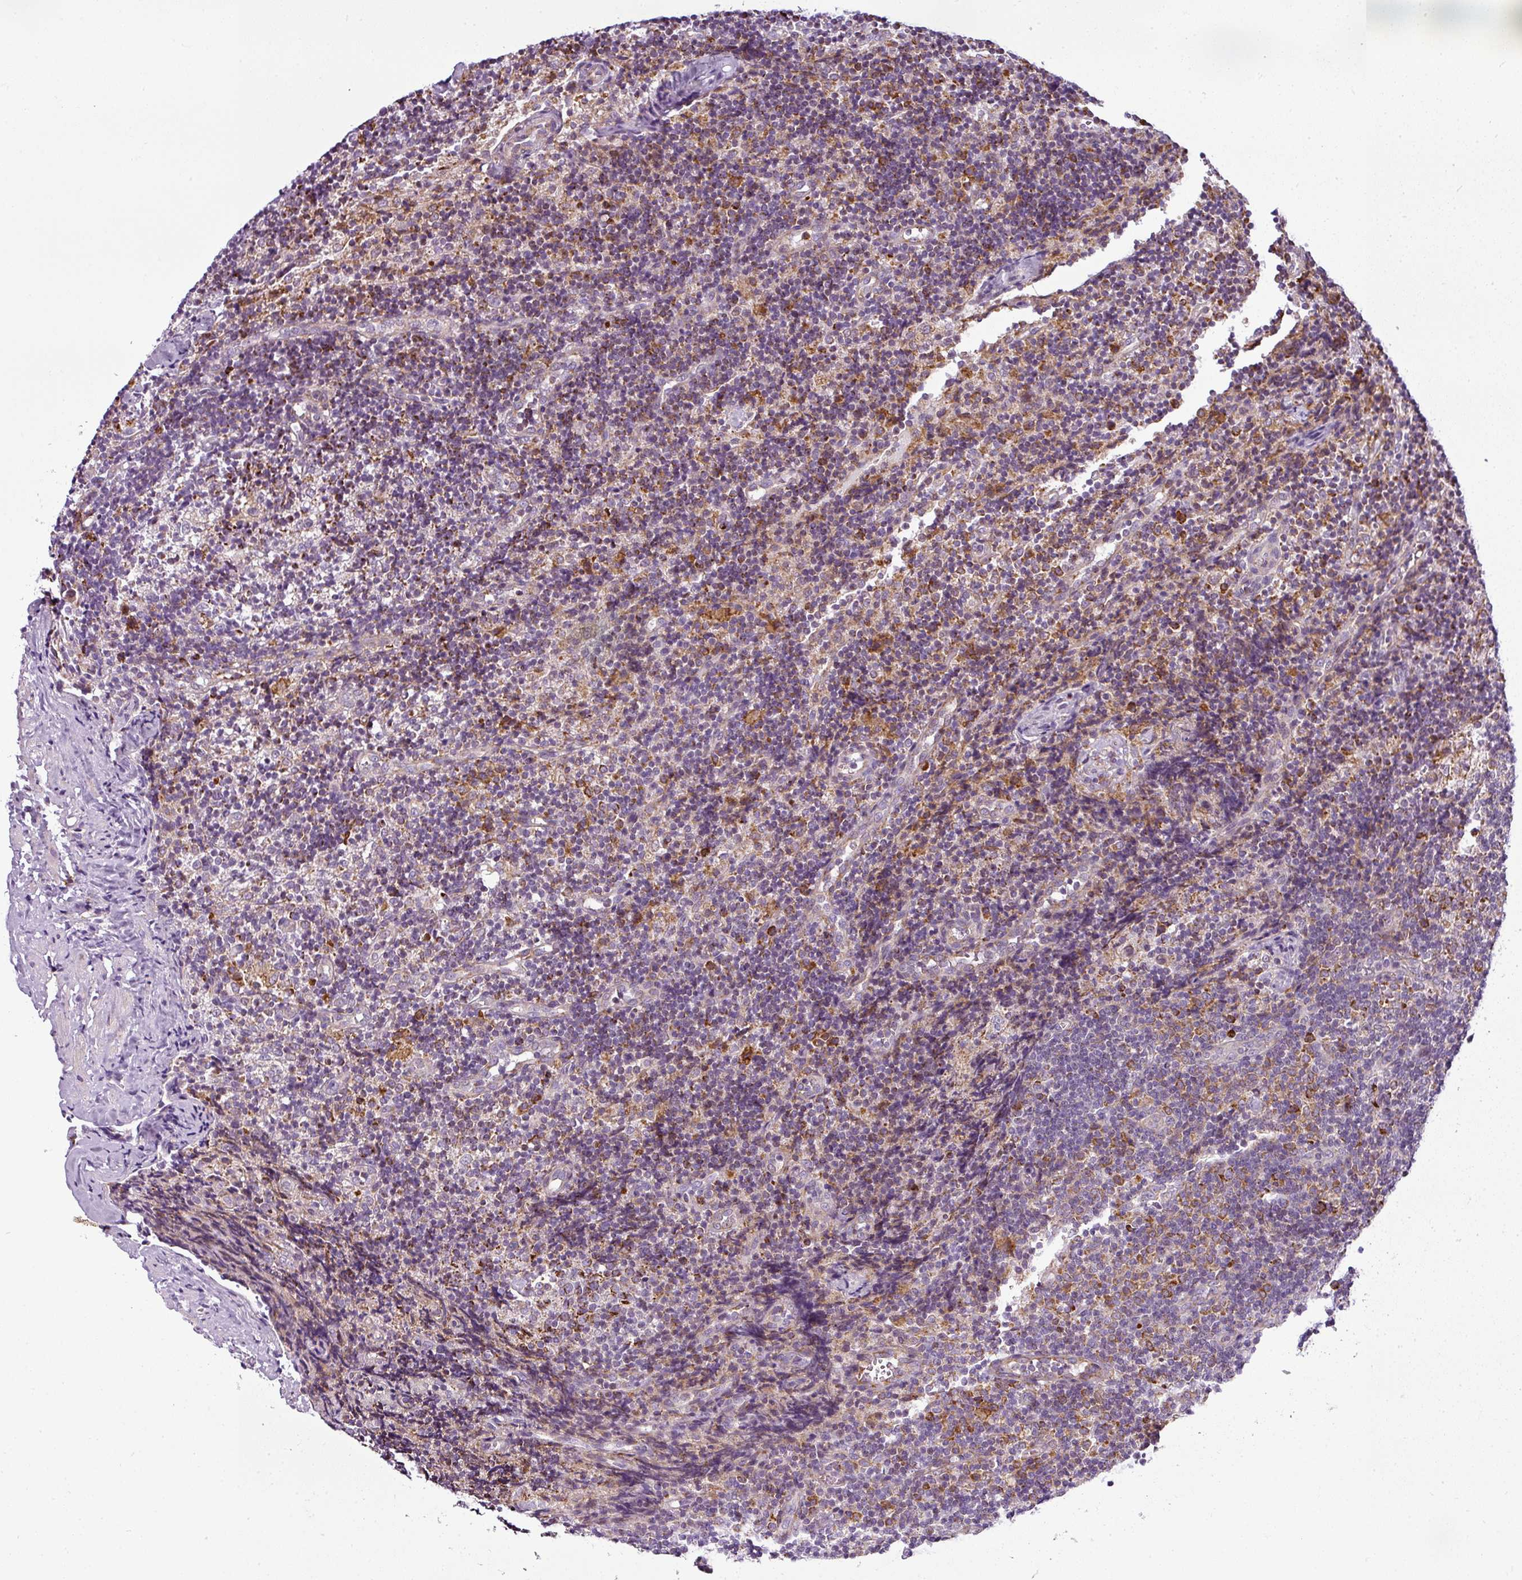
{"staining": {"intensity": "strong", "quantity": "<25%", "location": "cytoplasmic/membranous"}, "tissue": "lymph node", "cell_type": "Germinal center cells", "image_type": "normal", "snomed": [{"axis": "morphology", "description": "Normal tissue, NOS"}, {"axis": "topography", "description": "Lymph node"}], "caption": "DAB (3,3'-diaminobenzidine) immunohistochemical staining of unremarkable human lymph node reveals strong cytoplasmic/membranous protein expression in approximately <25% of germinal center cells. The protein is shown in brown color, while the nuclei are stained blue.", "gene": "ANKRD18A", "patient": {"sex": "female", "age": 52}}